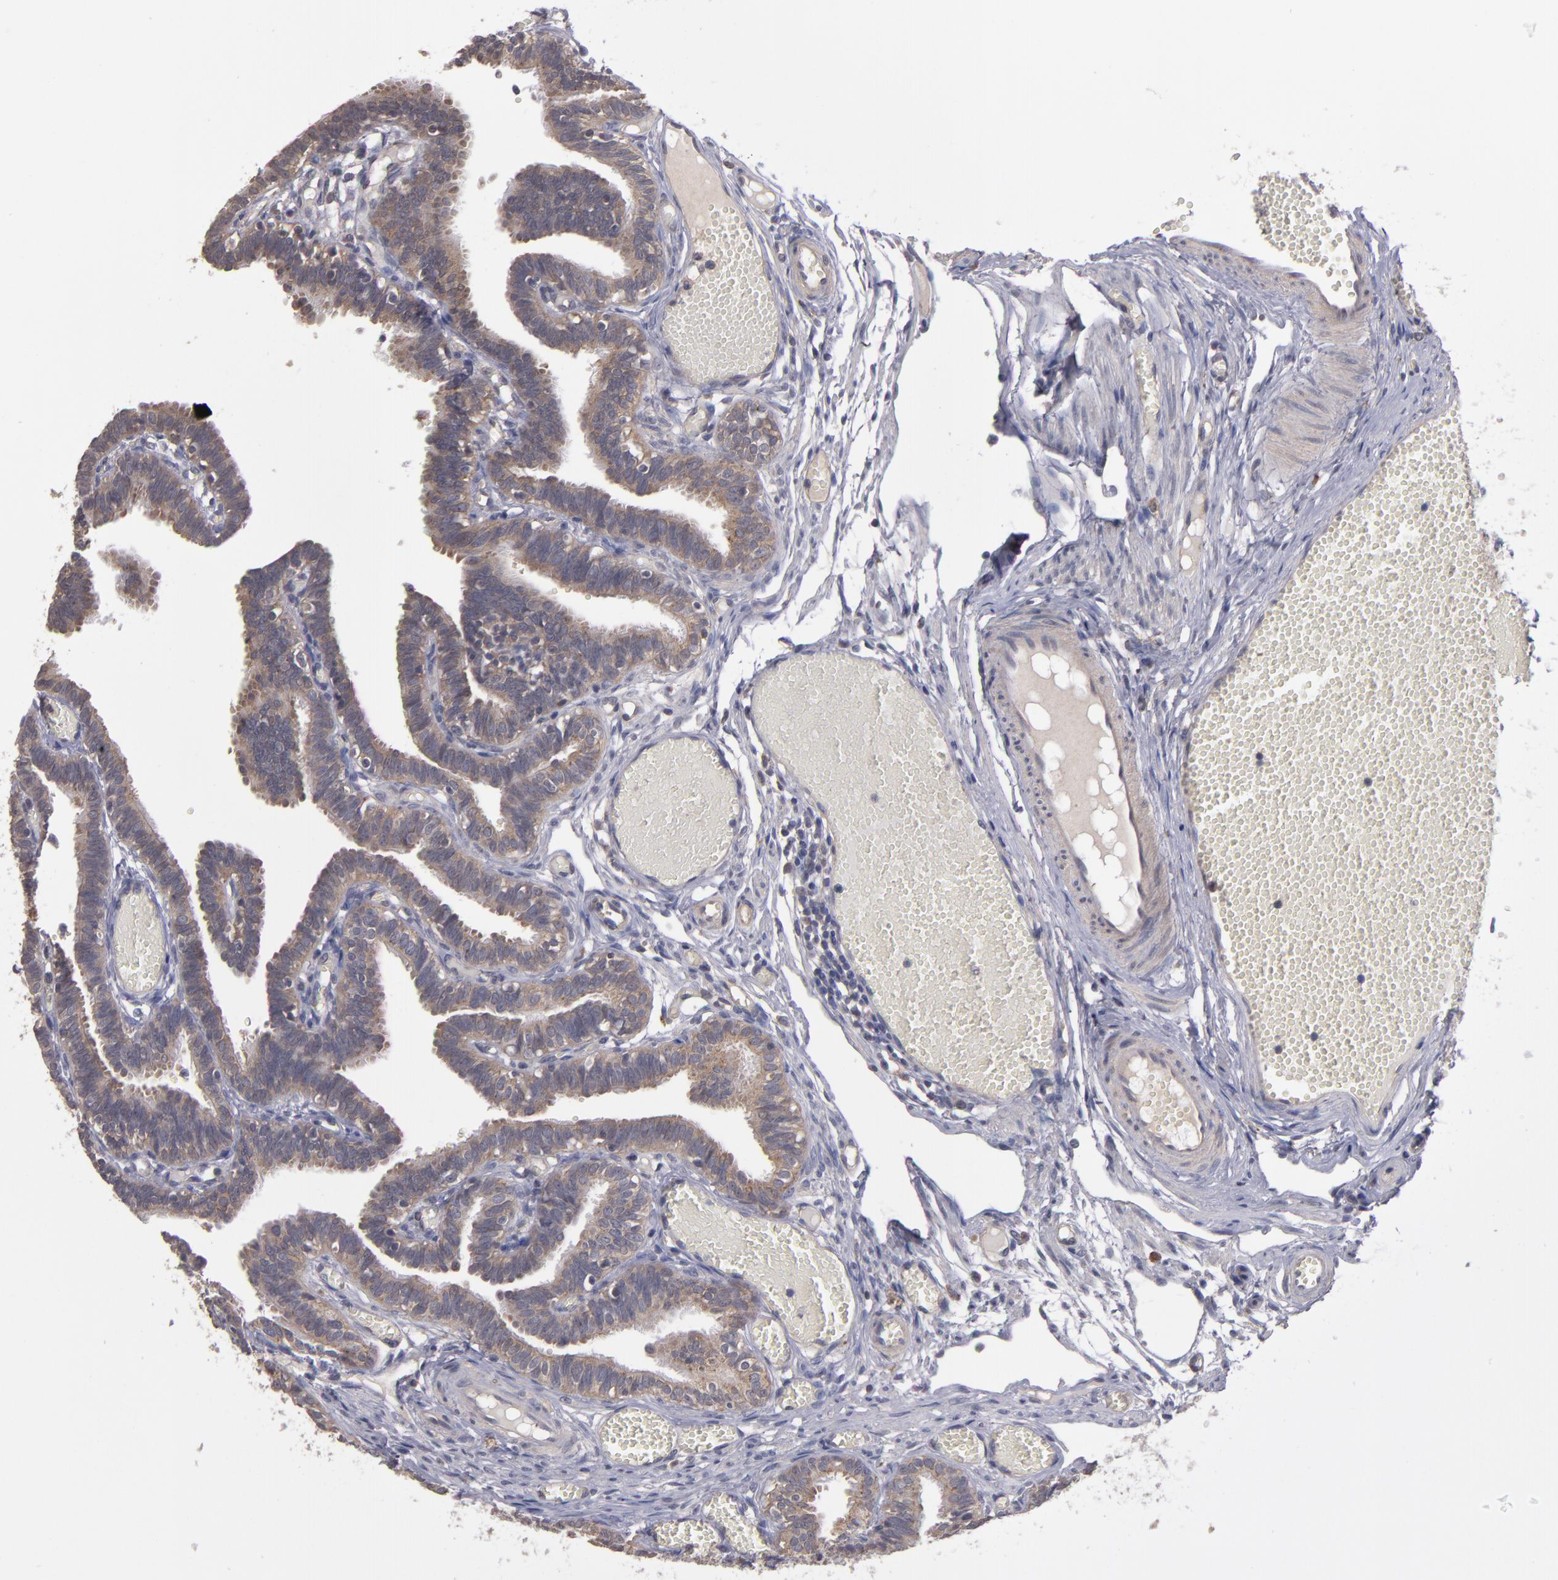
{"staining": {"intensity": "moderate", "quantity": ">75%", "location": "cytoplasmic/membranous"}, "tissue": "fallopian tube", "cell_type": "Glandular cells", "image_type": "normal", "snomed": [{"axis": "morphology", "description": "Normal tissue, NOS"}, {"axis": "topography", "description": "Fallopian tube"}], "caption": "Normal fallopian tube was stained to show a protein in brown. There is medium levels of moderate cytoplasmic/membranous expression in approximately >75% of glandular cells.", "gene": "CTSO", "patient": {"sex": "female", "age": 29}}